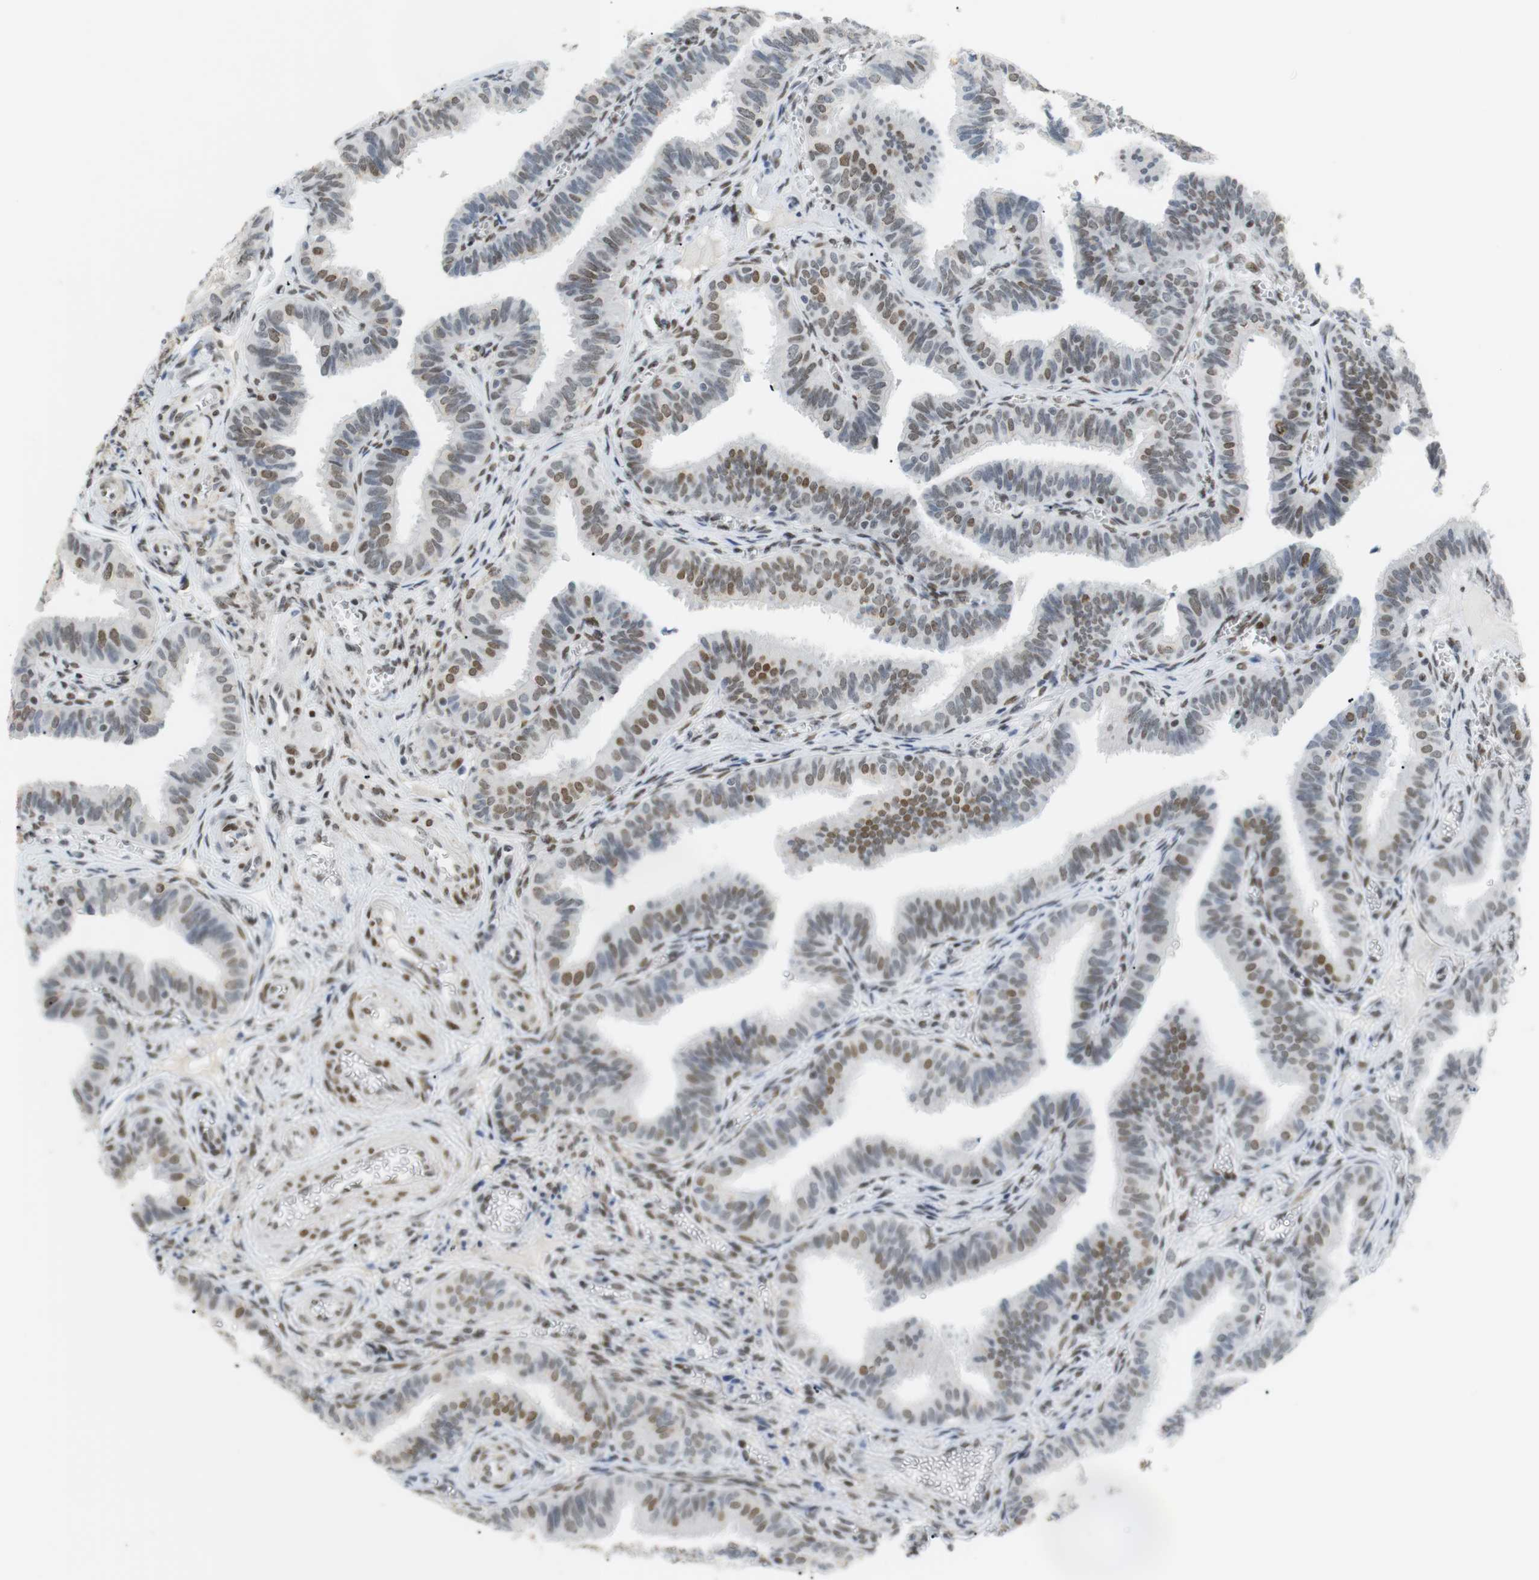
{"staining": {"intensity": "moderate", "quantity": ">75%", "location": "nuclear"}, "tissue": "fallopian tube", "cell_type": "Glandular cells", "image_type": "normal", "snomed": [{"axis": "morphology", "description": "Normal tissue, NOS"}, {"axis": "topography", "description": "Fallopian tube"}], "caption": "A high-resolution micrograph shows IHC staining of normal fallopian tube, which displays moderate nuclear staining in approximately >75% of glandular cells.", "gene": "BMI1", "patient": {"sex": "female", "age": 46}}